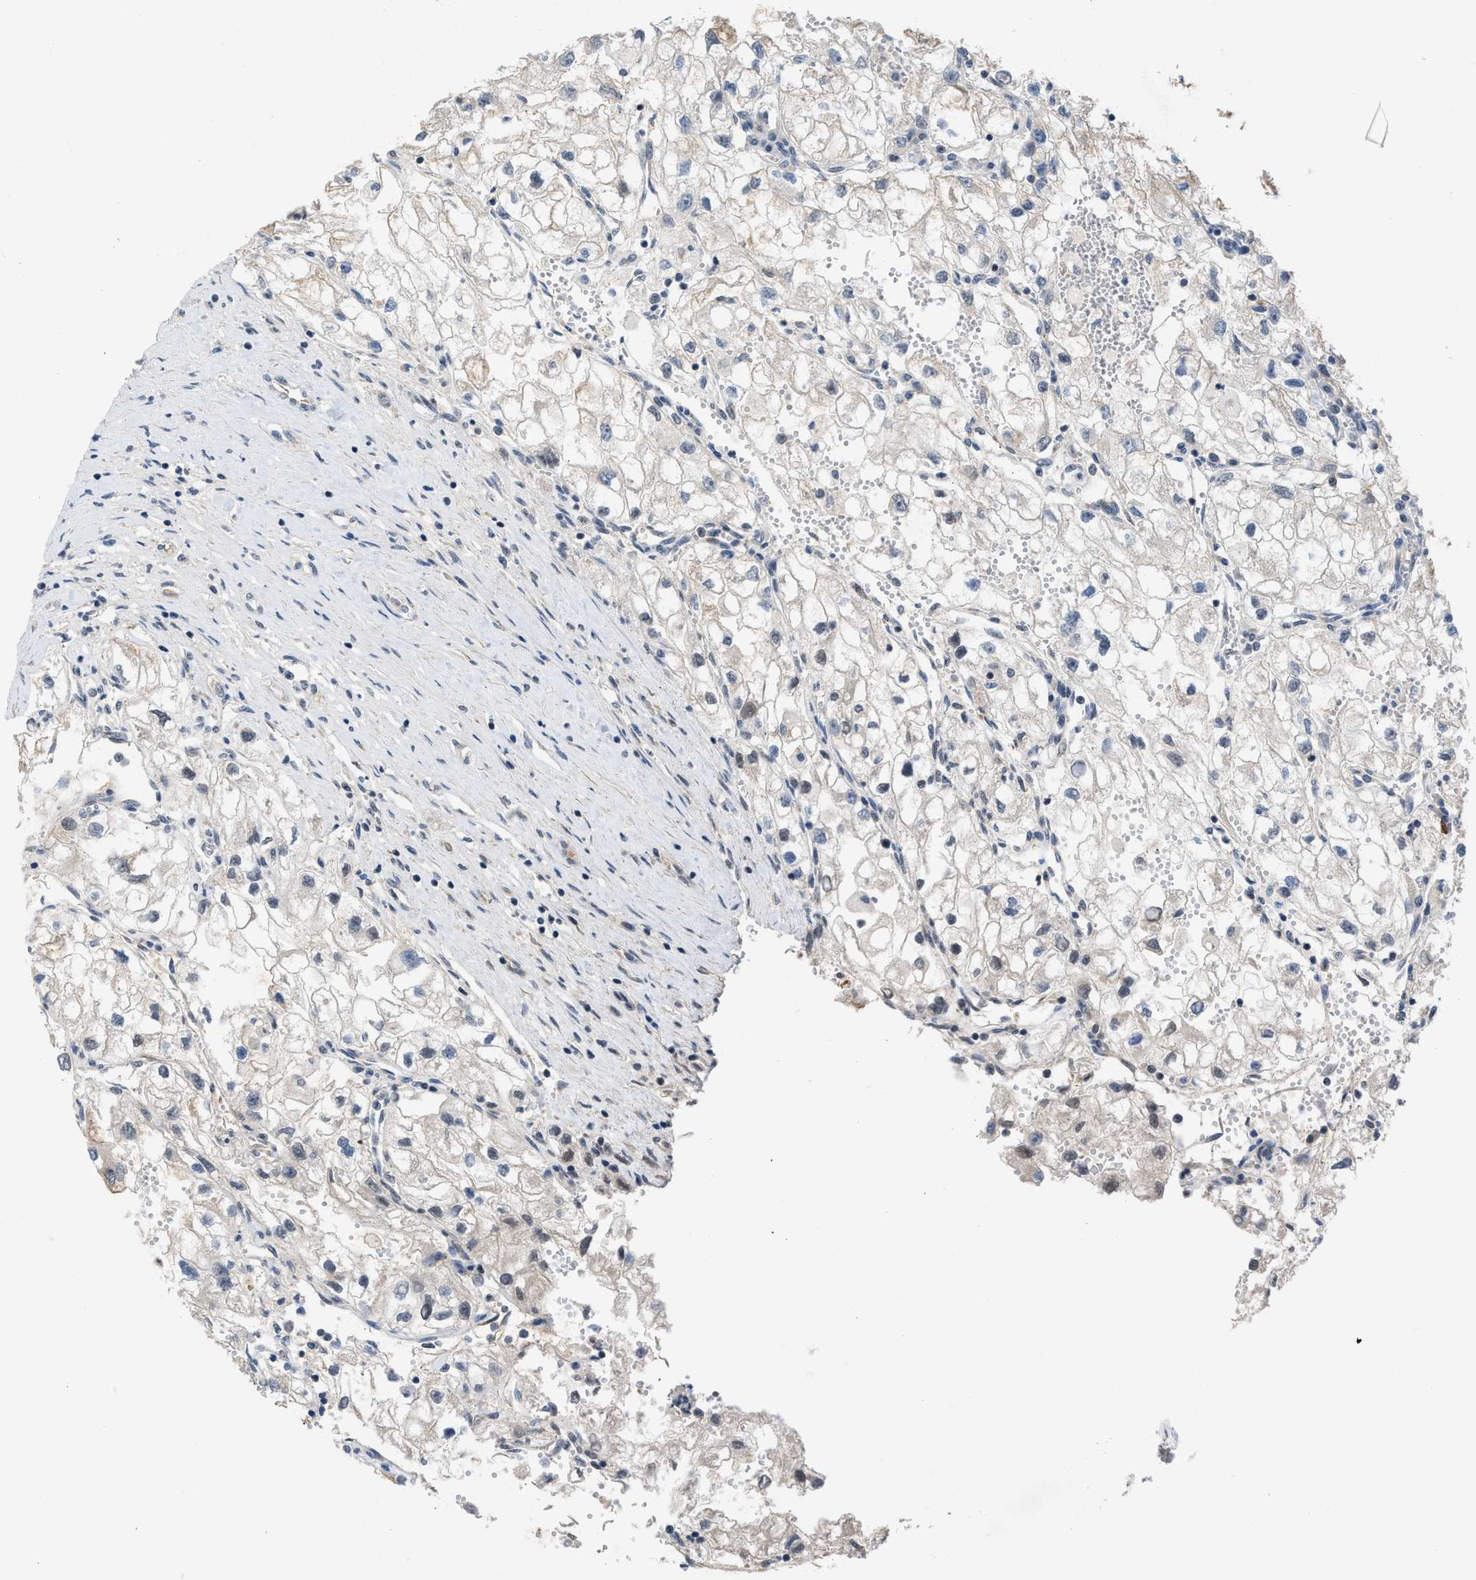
{"staining": {"intensity": "negative", "quantity": "none", "location": "none"}, "tissue": "renal cancer", "cell_type": "Tumor cells", "image_type": "cancer", "snomed": [{"axis": "morphology", "description": "Adenocarcinoma, NOS"}, {"axis": "topography", "description": "Kidney"}], "caption": "High power microscopy micrograph of an IHC histopathology image of renal adenocarcinoma, revealing no significant expression in tumor cells. (DAB (3,3'-diaminobenzidine) immunohistochemistry, high magnification).", "gene": "TERF2IP", "patient": {"sex": "female", "age": 70}}